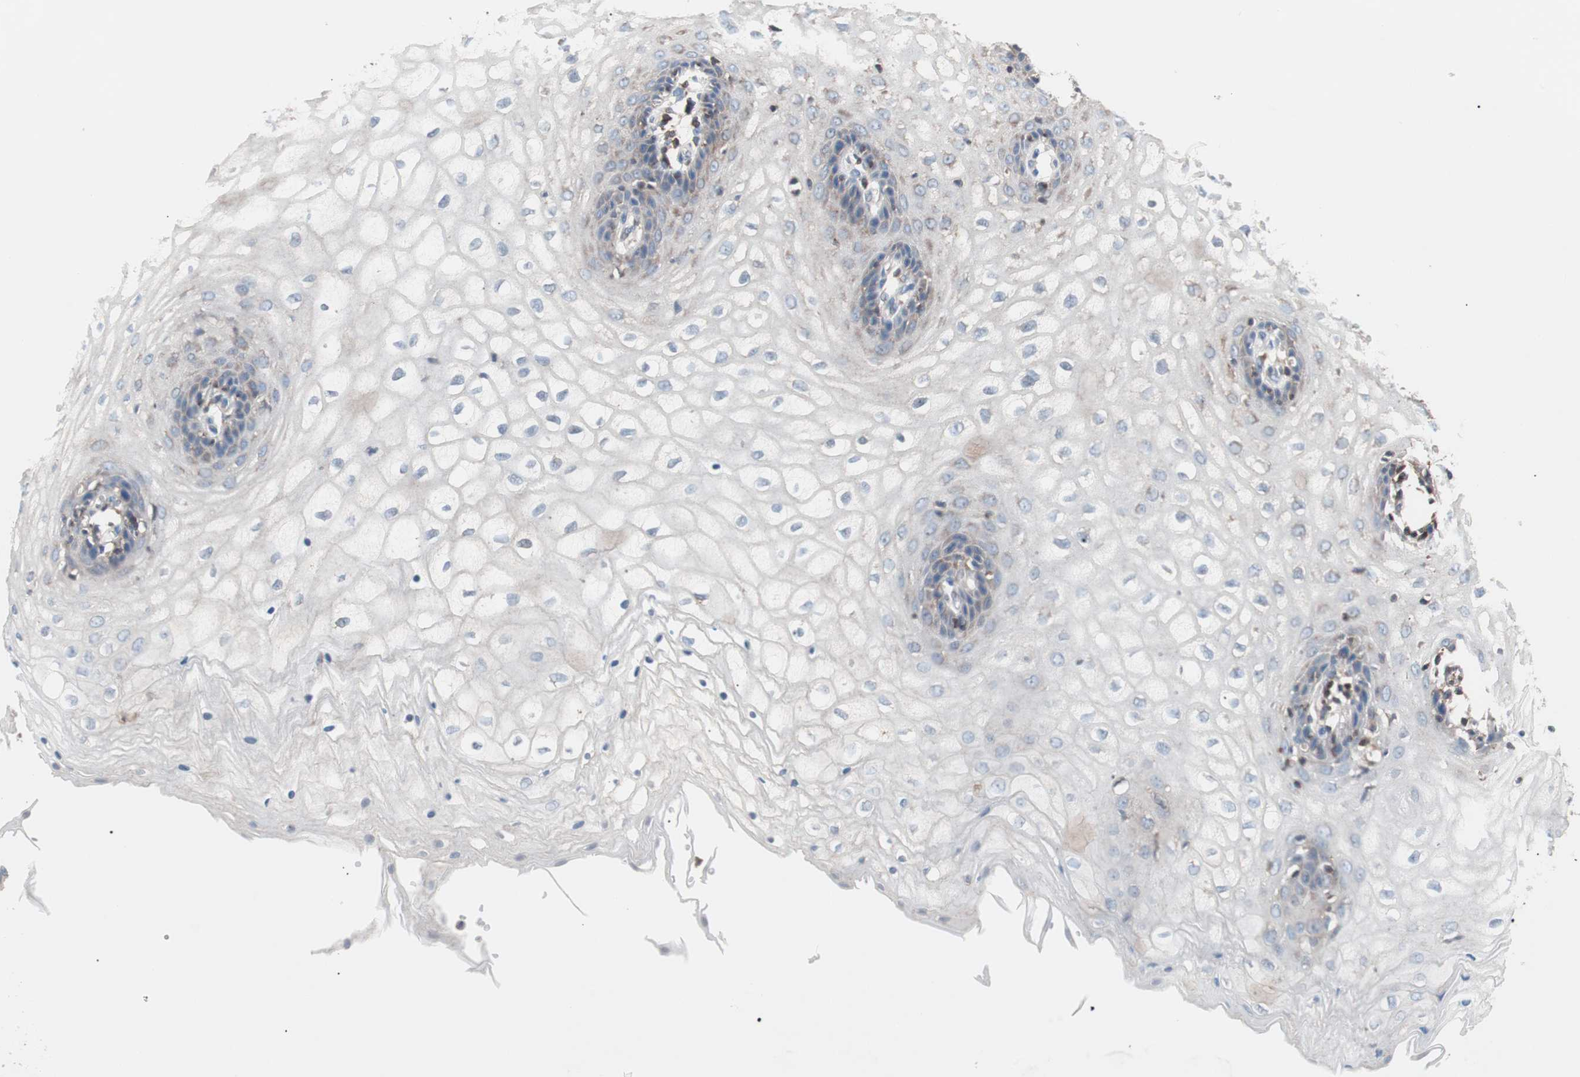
{"staining": {"intensity": "moderate", "quantity": "25%-75%", "location": "cytoplasmic/membranous"}, "tissue": "vagina", "cell_type": "Squamous epithelial cells", "image_type": "normal", "snomed": [{"axis": "morphology", "description": "Normal tissue, NOS"}, {"axis": "topography", "description": "Vagina"}], "caption": "Immunohistochemical staining of benign human vagina demonstrates 25%-75% levels of moderate cytoplasmic/membranous protein staining in approximately 25%-75% of squamous epithelial cells. The staining was performed using DAB to visualize the protein expression in brown, while the nuclei were stained in blue with hematoxylin (Magnification: 20x).", "gene": "PIK3R1", "patient": {"sex": "female", "age": 34}}